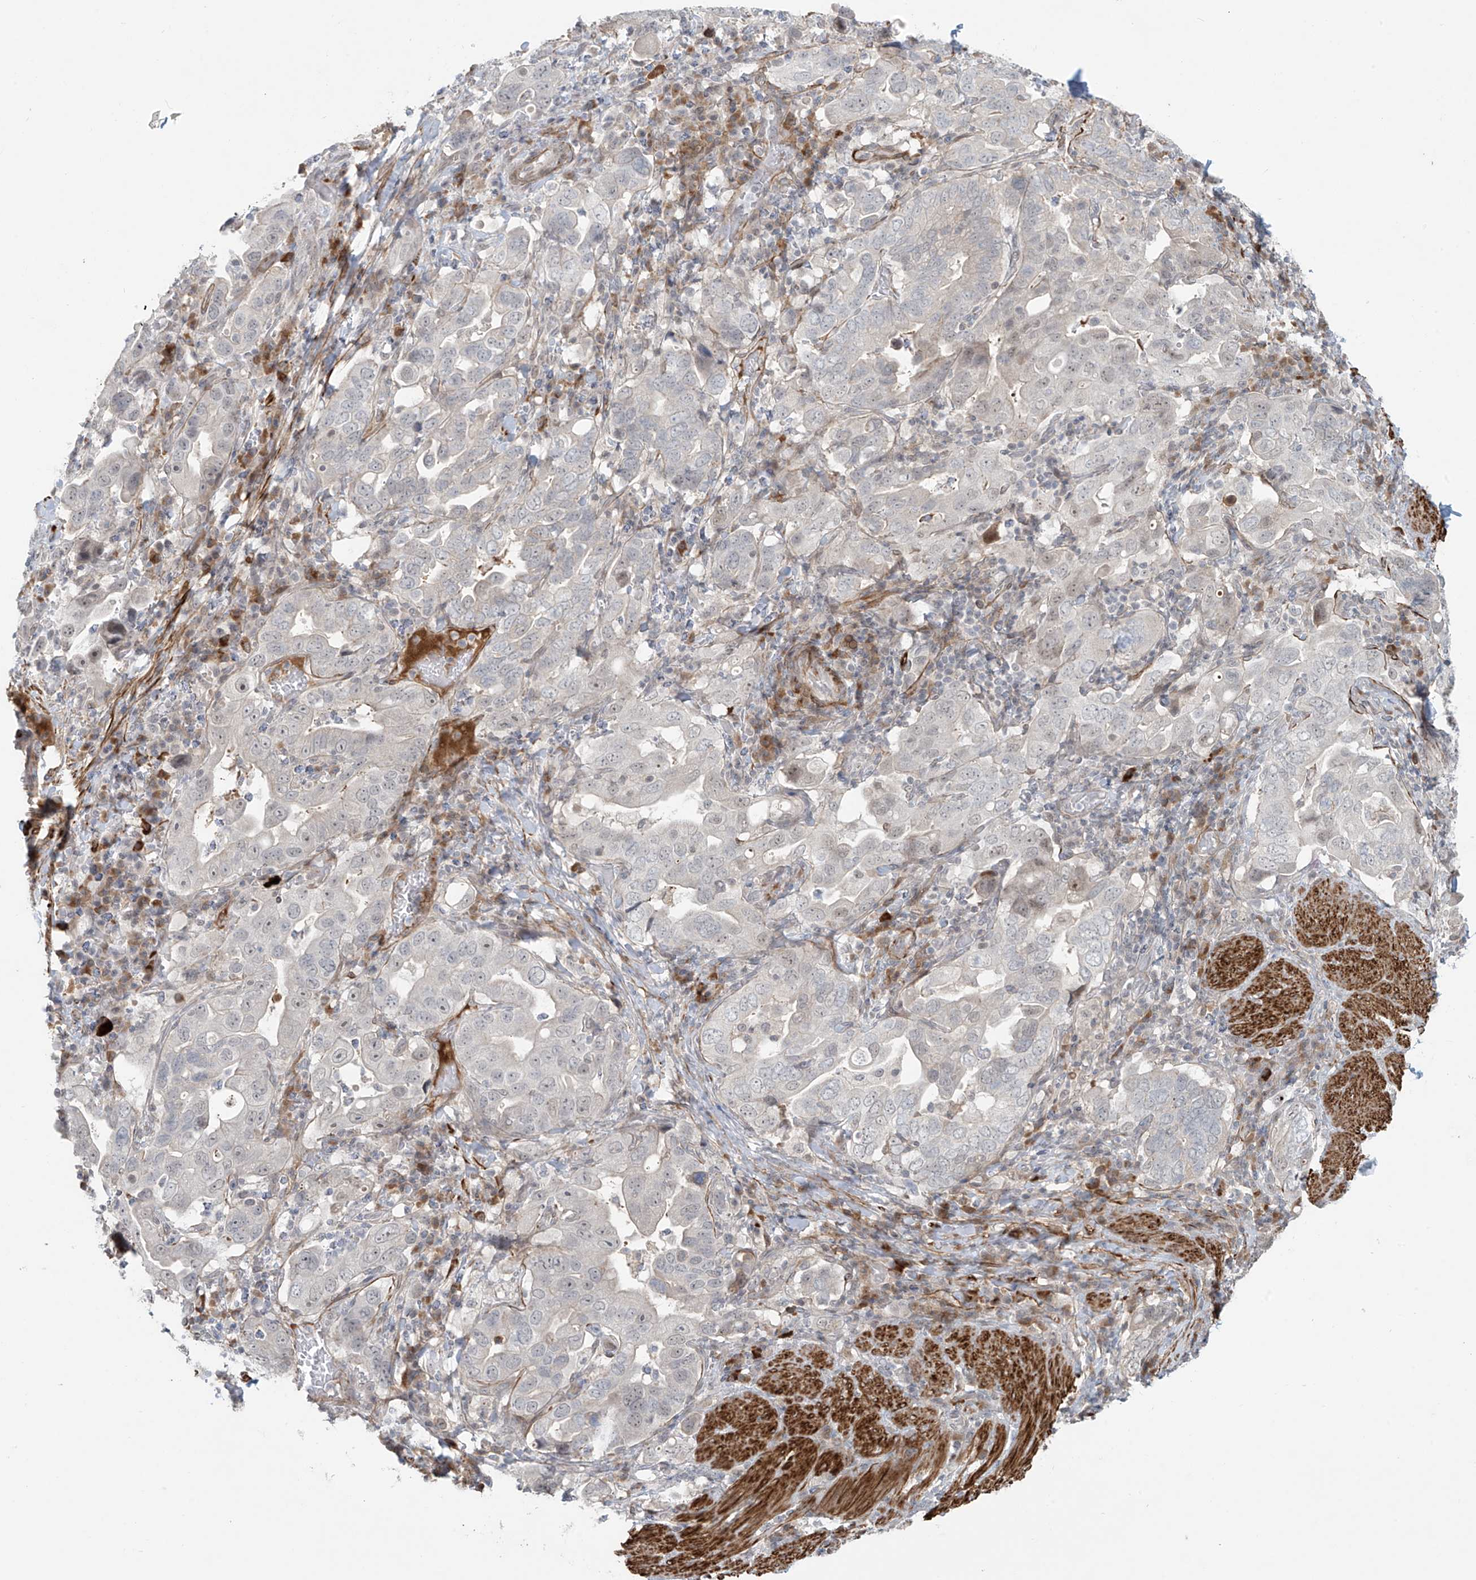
{"staining": {"intensity": "negative", "quantity": "none", "location": "none"}, "tissue": "stomach cancer", "cell_type": "Tumor cells", "image_type": "cancer", "snomed": [{"axis": "morphology", "description": "Adenocarcinoma, NOS"}, {"axis": "topography", "description": "Stomach, upper"}], "caption": "Immunohistochemistry of human stomach cancer (adenocarcinoma) exhibits no positivity in tumor cells.", "gene": "RASGEF1A", "patient": {"sex": "male", "age": 62}}